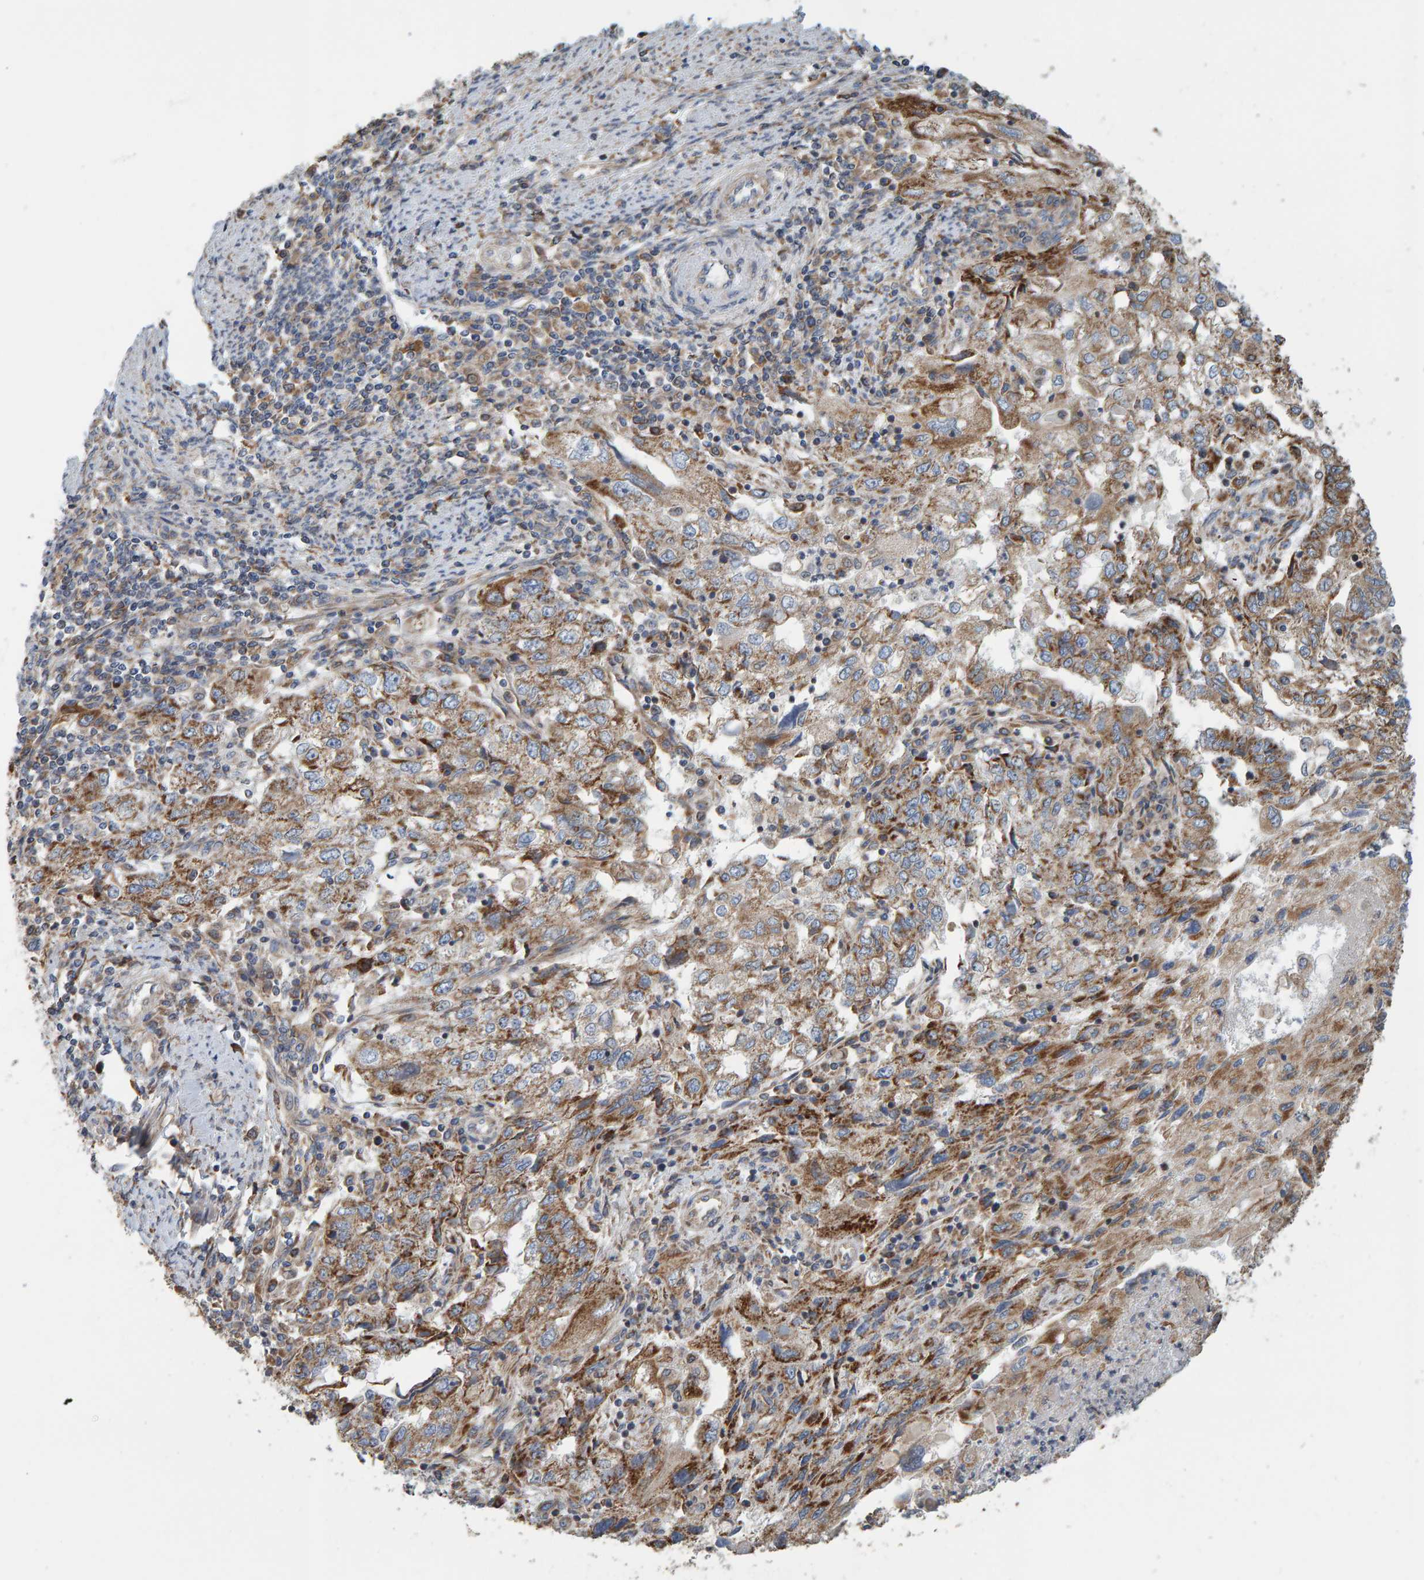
{"staining": {"intensity": "moderate", "quantity": ">75%", "location": "cytoplasmic/membranous"}, "tissue": "endometrial cancer", "cell_type": "Tumor cells", "image_type": "cancer", "snomed": [{"axis": "morphology", "description": "Adenocarcinoma, NOS"}, {"axis": "topography", "description": "Endometrium"}], "caption": "The histopathology image displays staining of adenocarcinoma (endometrial), revealing moderate cytoplasmic/membranous protein staining (brown color) within tumor cells. (Brightfield microscopy of DAB IHC at high magnification).", "gene": "MRPL45", "patient": {"sex": "female", "age": 49}}